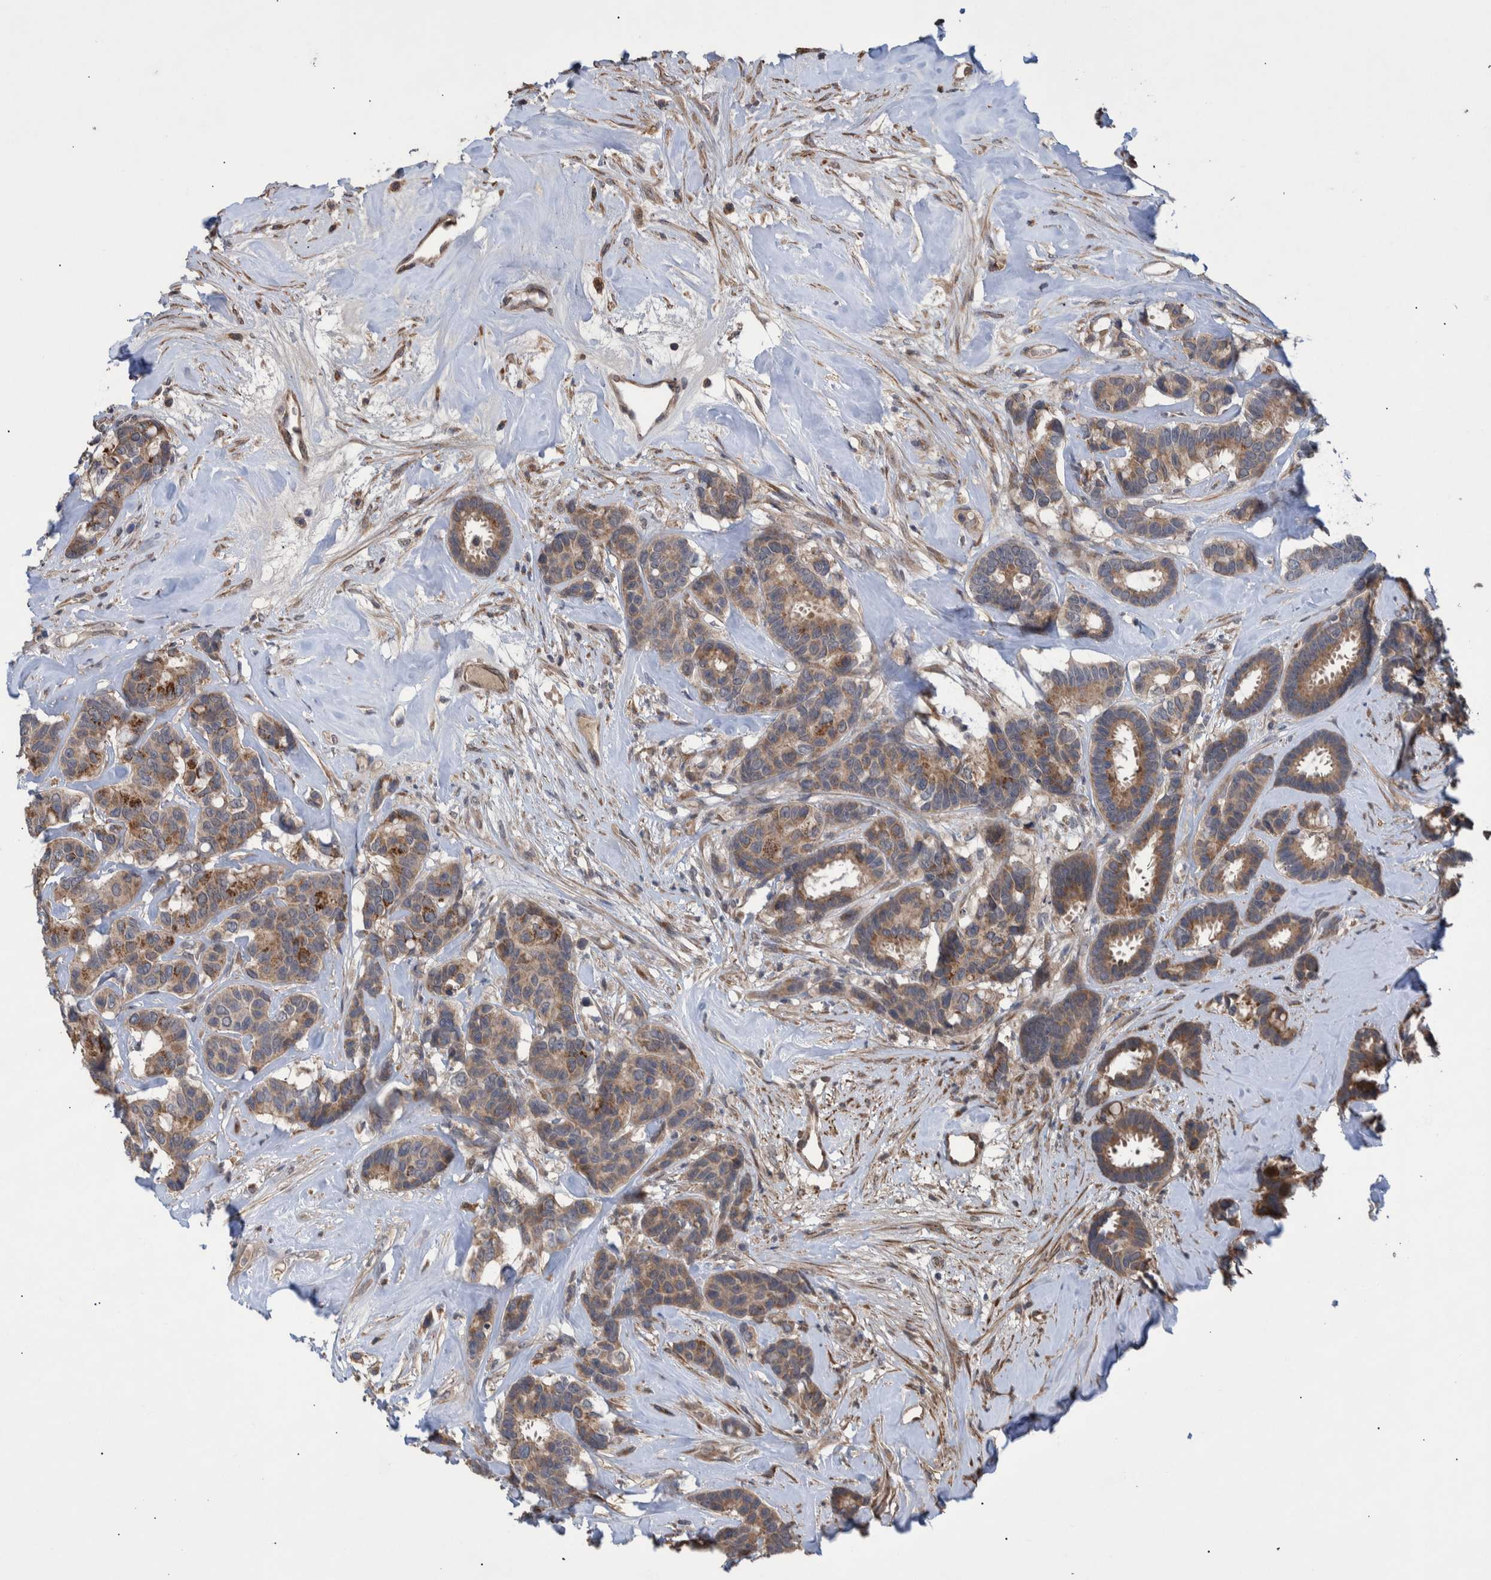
{"staining": {"intensity": "moderate", "quantity": ">75%", "location": "cytoplasmic/membranous"}, "tissue": "breast cancer", "cell_type": "Tumor cells", "image_type": "cancer", "snomed": [{"axis": "morphology", "description": "Duct carcinoma"}, {"axis": "topography", "description": "Breast"}], "caption": "Moderate cytoplasmic/membranous protein expression is identified in approximately >75% of tumor cells in breast cancer (infiltrating ductal carcinoma).", "gene": "B3GNTL1", "patient": {"sex": "female", "age": 87}}